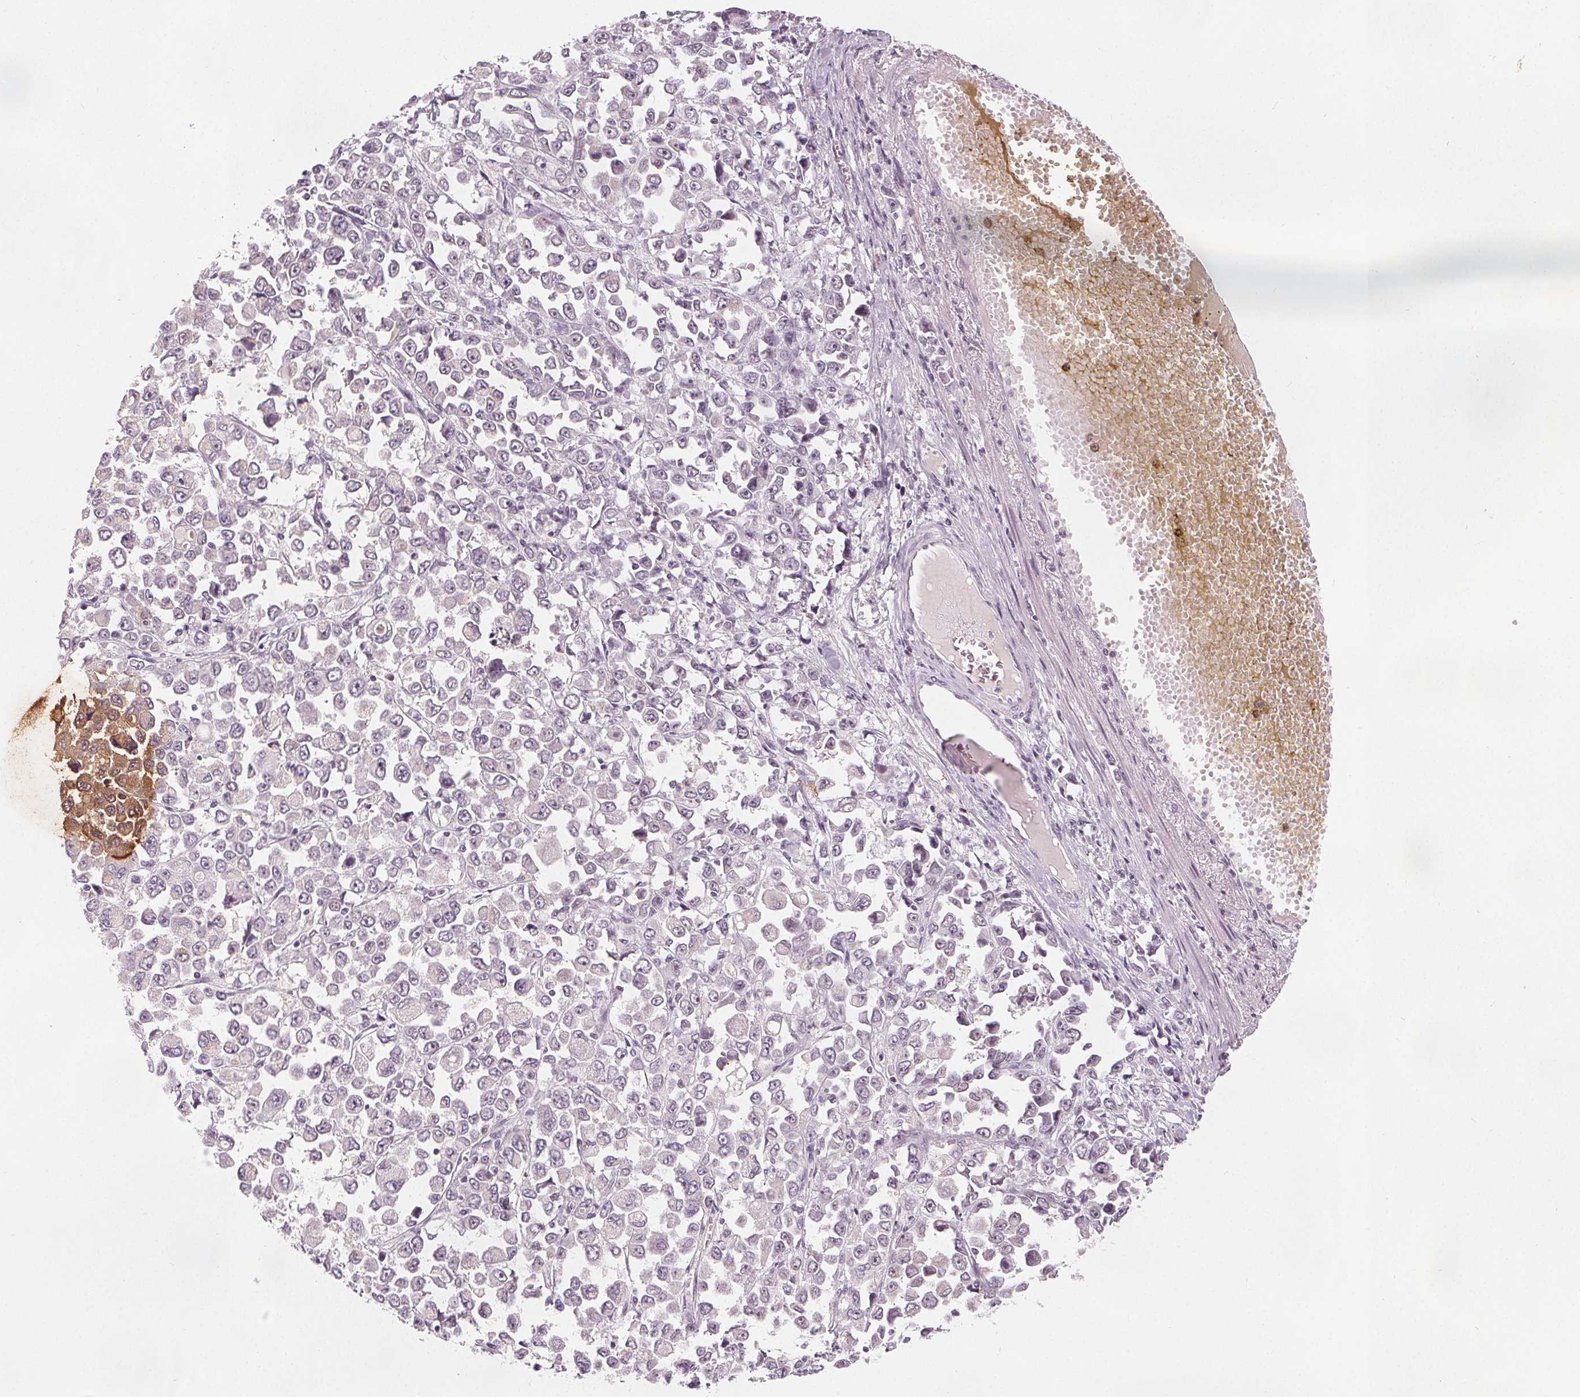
{"staining": {"intensity": "negative", "quantity": "none", "location": "none"}, "tissue": "stomach cancer", "cell_type": "Tumor cells", "image_type": "cancer", "snomed": [{"axis": "morphology", "description": "Adenocarcinoma, NOS"}, {"axis": "topography", "description": "Stomach, upper"}], "caption": "Protein analysis of adenocarcinoma (stomach) exhibits no significant staining in tumor cells.", "gene": "DPM2", "patient": {"sex": "male", "age": 70}}